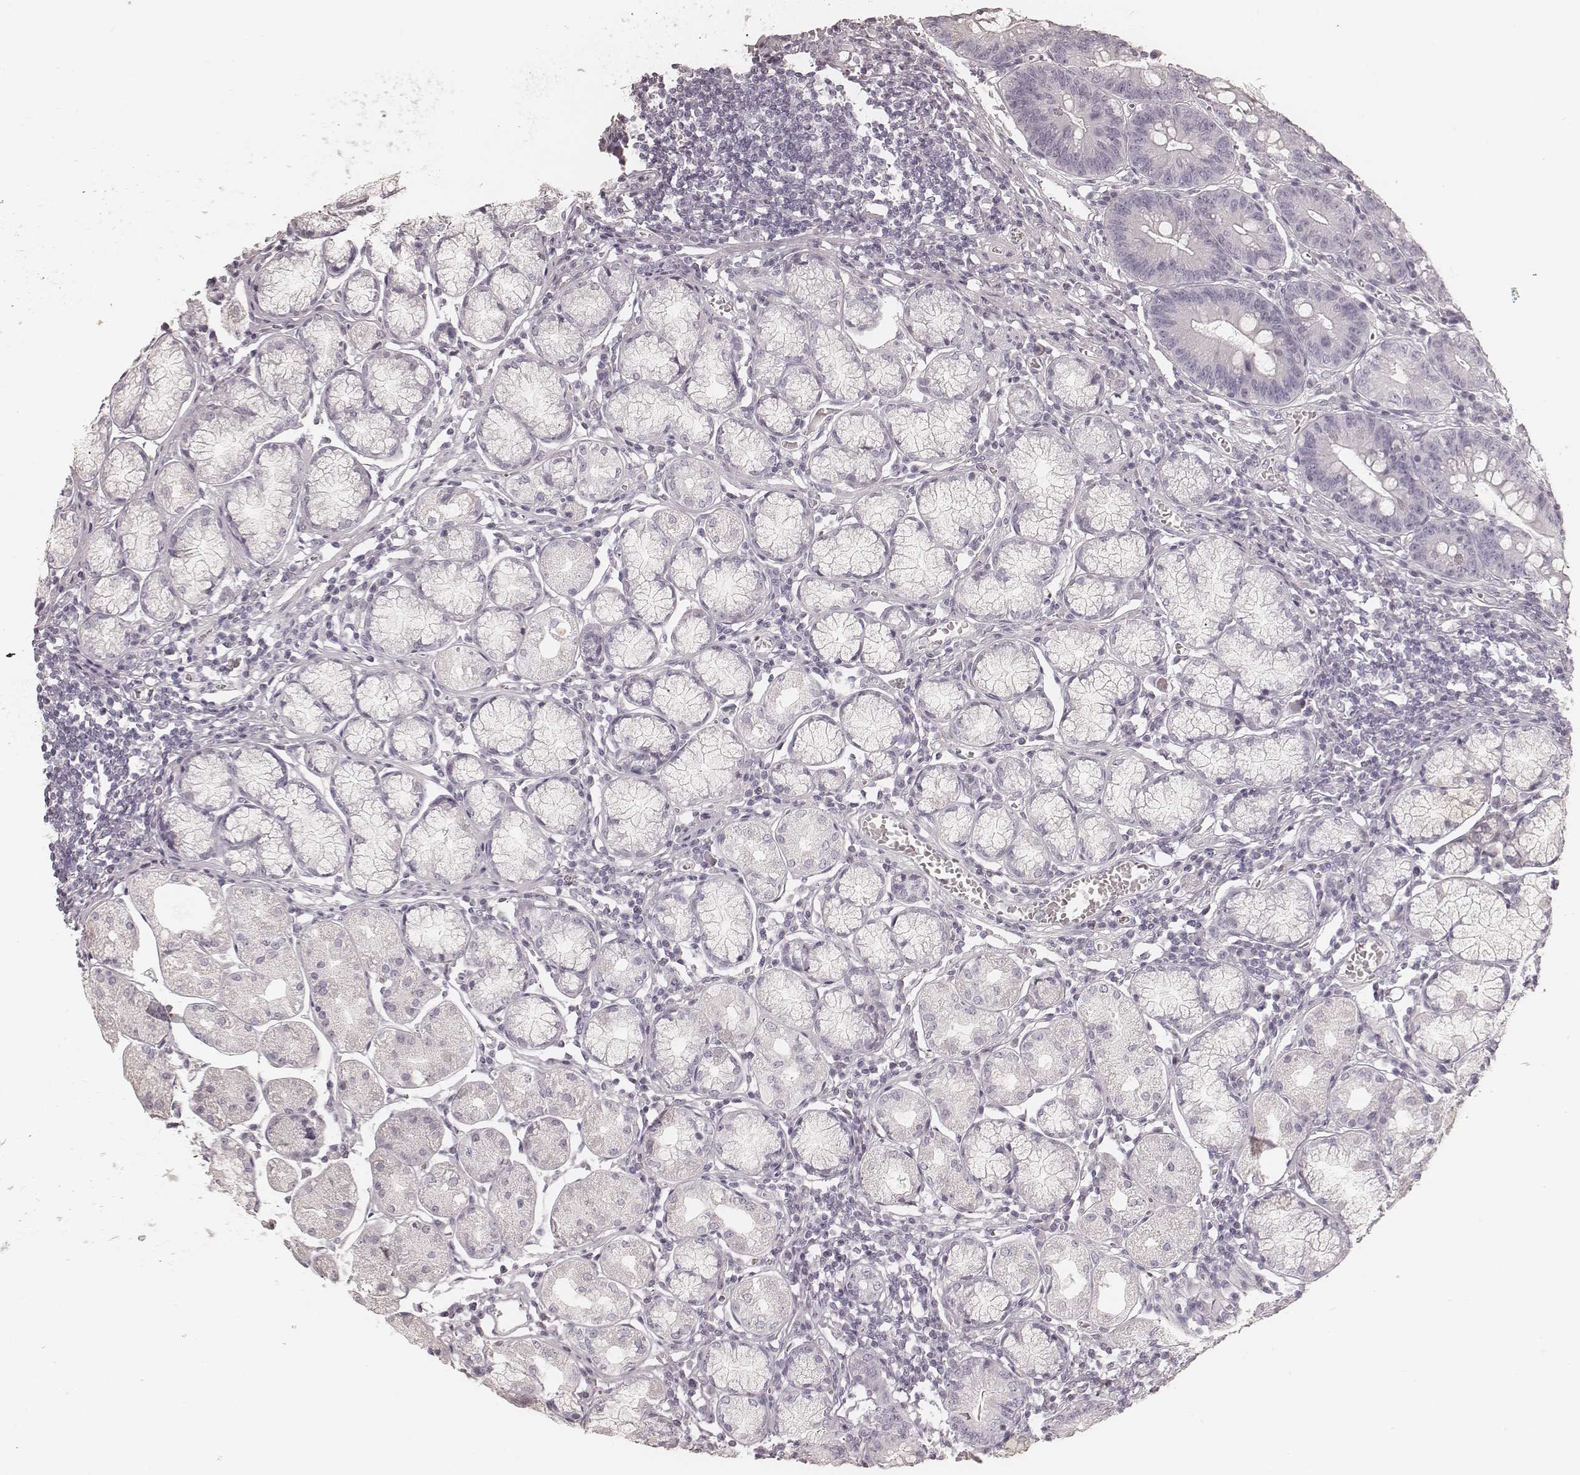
{"staining": {"intensity": "negative", "quantity": "none", "location": "none"}, "tissue": "stomach", "cell_type": "Glandular cells", "image_type": "normal", "snomed": [{"axis": "morphology", "description": "Normal tissue, NOS"}, {"axis": "topography", "description": "Stomach"}], "caption": "Protein analysis of unremarkable stomach shows no significant positivity in glandular cells. The staining was performed using DAB (3,3'-diaminobenzidine) to visualize the protein expression in brown, while the nuclei were stained in blue with hematoxylin (Magnification: 20x).", "gene": "KRT26", "patient": {"sex": "male", "age": 55}}